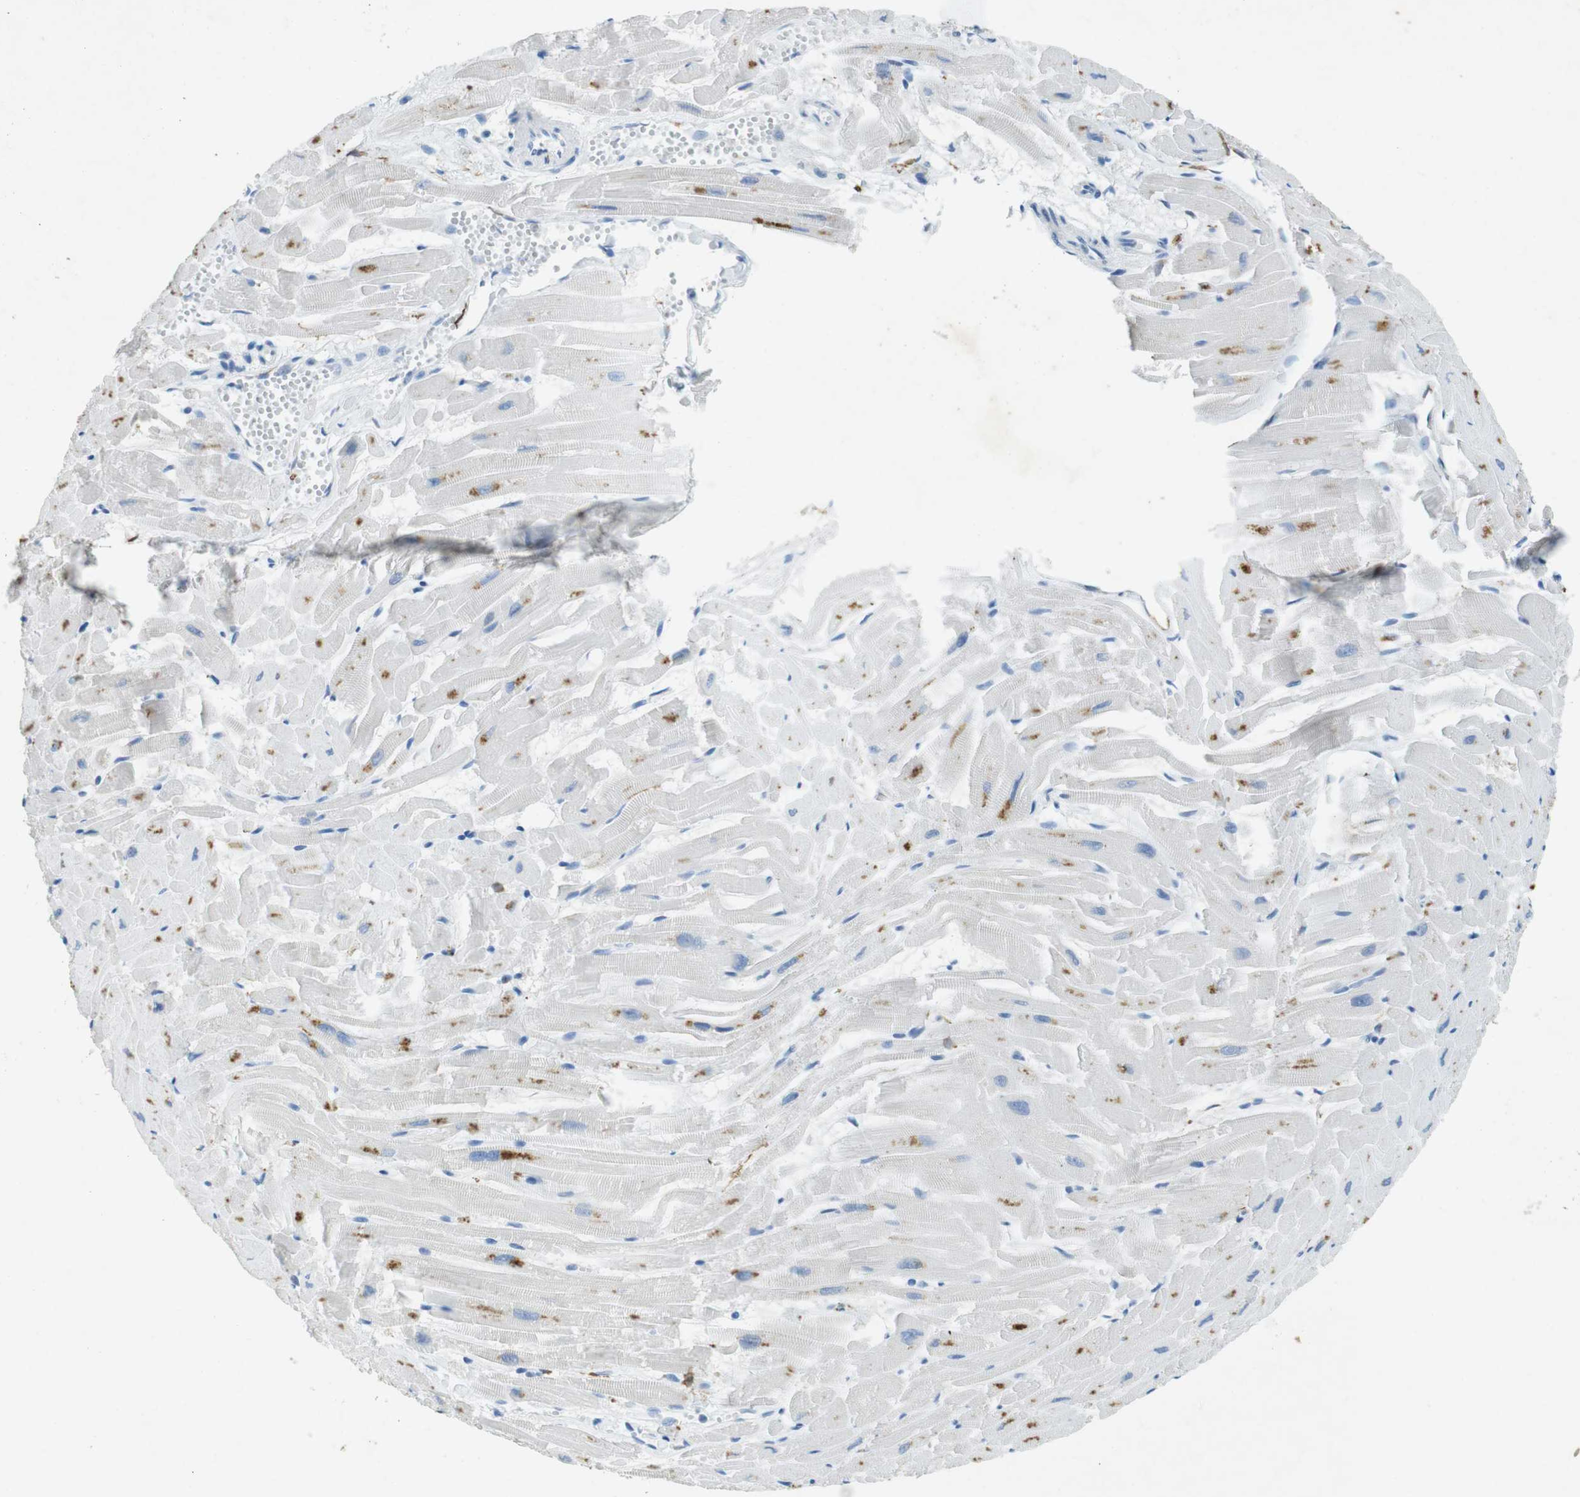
{"staining": {"intensity": "negative", "quantity": "none", "location": "none"}, "tissue": "heart muscle", "cell_type": "Cardiomyocytes", "image_type": "normal", "snomed": [{"axis": "morphology", "description": "Normal tissue, NOS"}, {"axis": "topography", "description": "Heart"}], "caption": "Heart muscle was stained to show a protein in brown. There is no significant expression in cardiomyocytes. (Brightfield microscopy of DAB (3,3'-diaminobenzidine) immunohistochemistry at high magnification).", "gene": "CD320", "patient": {"sex": "female", "age": 19}}